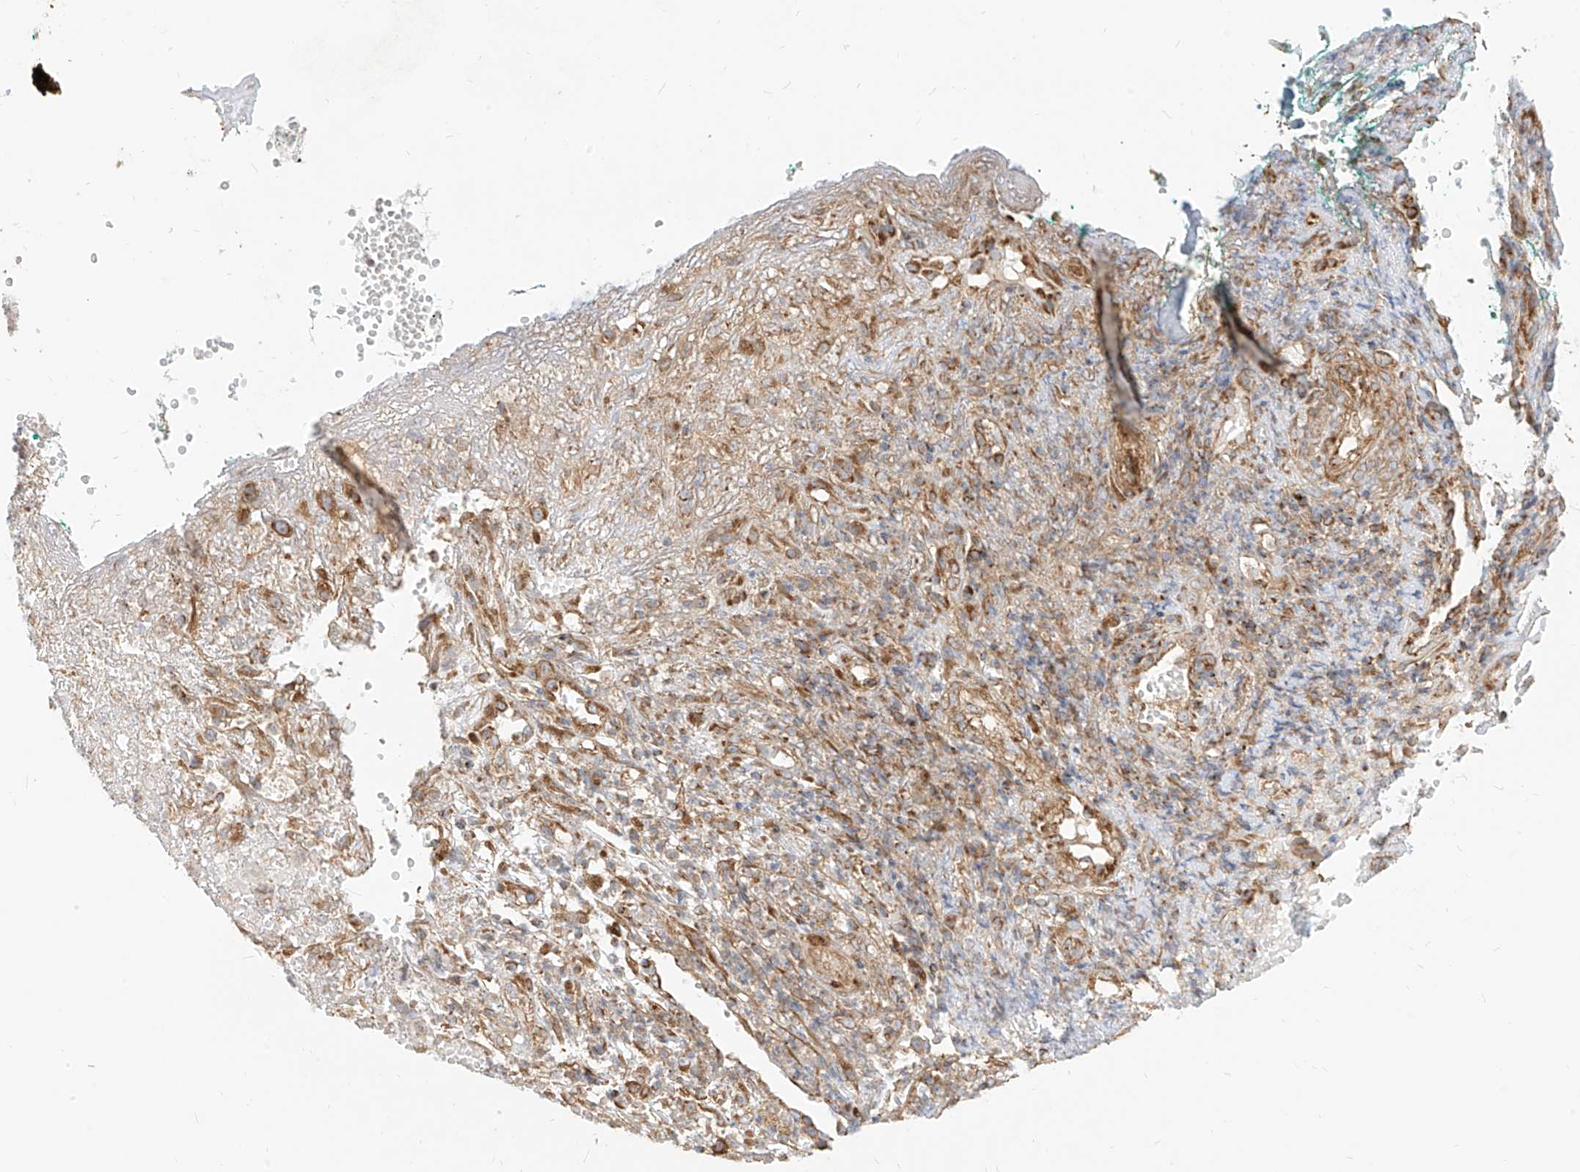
{"staining": {"intensity": "weak", "quantity": "25%-75%", "location": "cytoplasmic/membranous"}, "tissue": "adipose tissue", "cell_type": "Adipocytes", "image_type": "normal", "snomed": [{"axis": "morphology", "description": "Normal tissue, NOS"}, {"axis": "morphology", "description": "Basal cell carcinoma"}, {"axis": "topography", "description": "Cartilage tissue"}, {"axis": "topography", "description": "Nasopharynx"}, {"axis": "topography", "description": "Oral tissue"}], "caption": "The photomicrograph demonstrates a brown stain indicating the presence of a protein in the cytoplasmic/membranous of adipocytes in adipose tissue.", "gene": "PLCL1", "patient": {"sex": "female", "age": 77}}